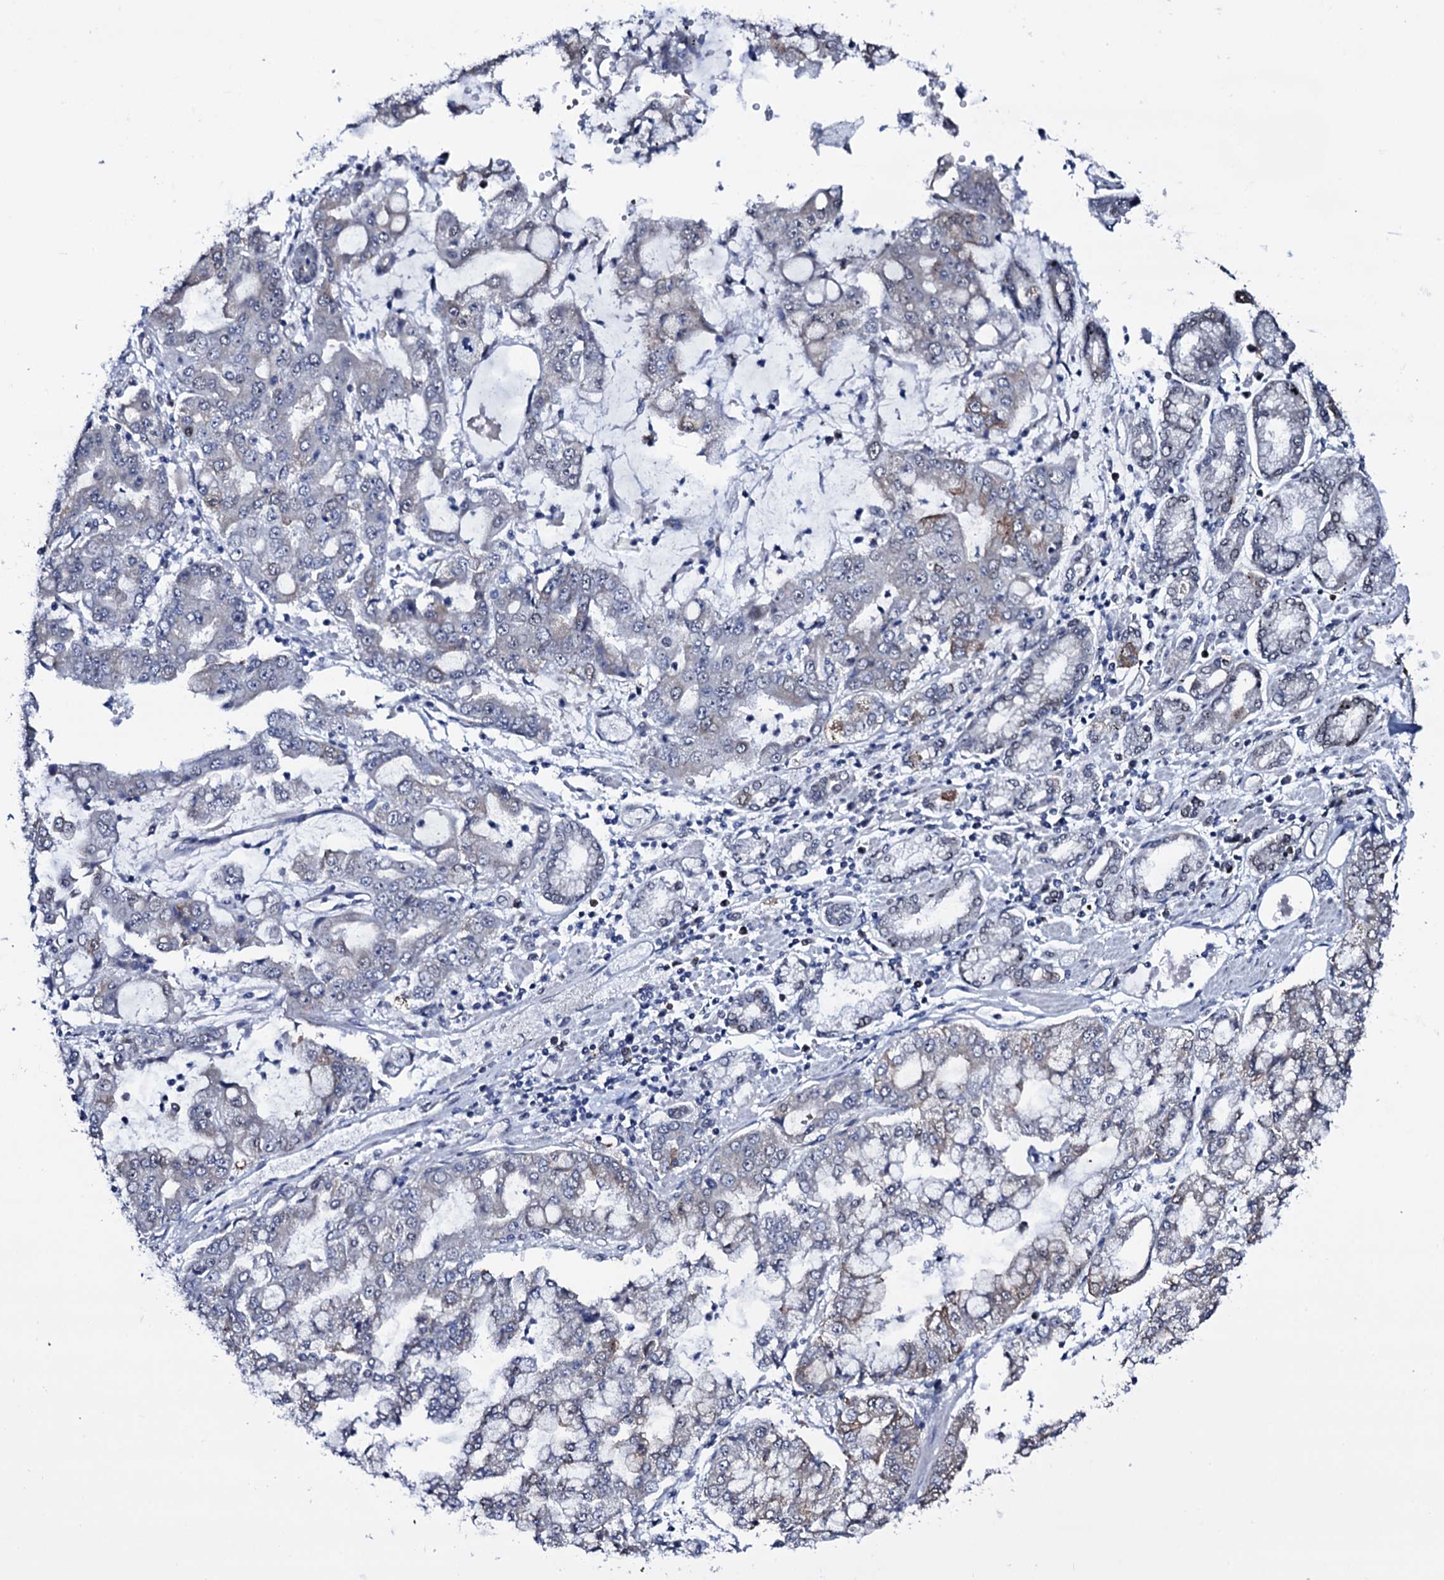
{"staining": {"intensity": "negative", "quantity": "none", "location": "none"}, "tissue": "stomach cancer", "cell_type": "Tumor cells", "image_type": "cancer", "snomed": [{"axis": "morphology", "description": "Adenocarcinoma, NOS"}, {"axis": "topography", "description": "Stomach"}], "caption": "The image shows no significant expression in tumor cells of adenocarcinoma (stomach).", "gene": "GAREM1", "patient": {"sex": "male", "age": 76}}